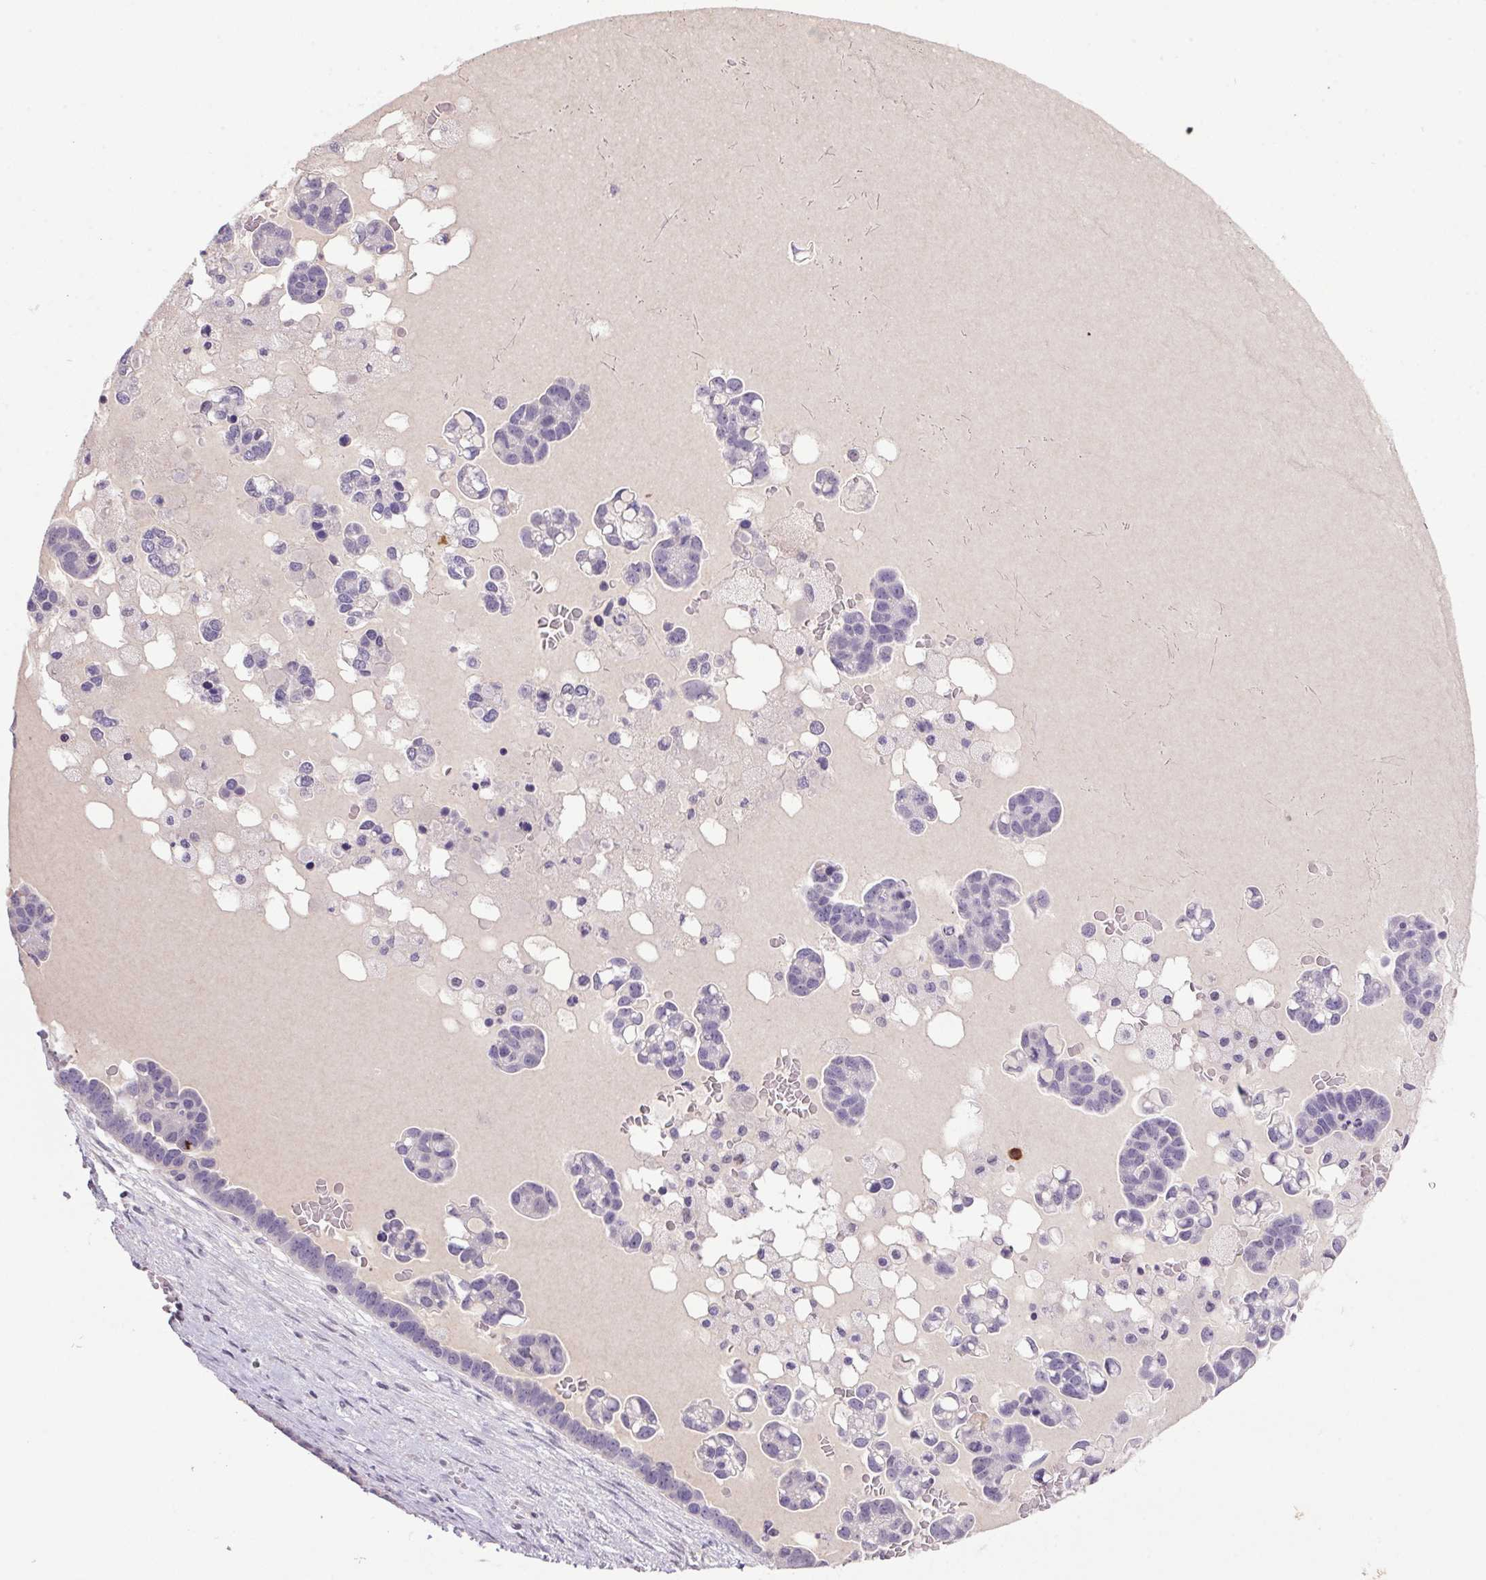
{"staining": {"intensity": "negative", "quantity": "none", "location": "none"}, "tissue": "ovarian cancer", "cell_type": "Tumor cells", "image_type": "cancer", "snomed": [{"axis": "morphology", "description": "Cystadenocarcinoma, serous, NOS"}, {"axis": "topography", "description": "Ovary"}], "caption": "This is a micrograph of IHC staining of serous cystadenocarcinoma (ovarian), which shows no staining in tumor cells.", "gene": "TRDN", "patient": {"sex": "female", "age": 54}}